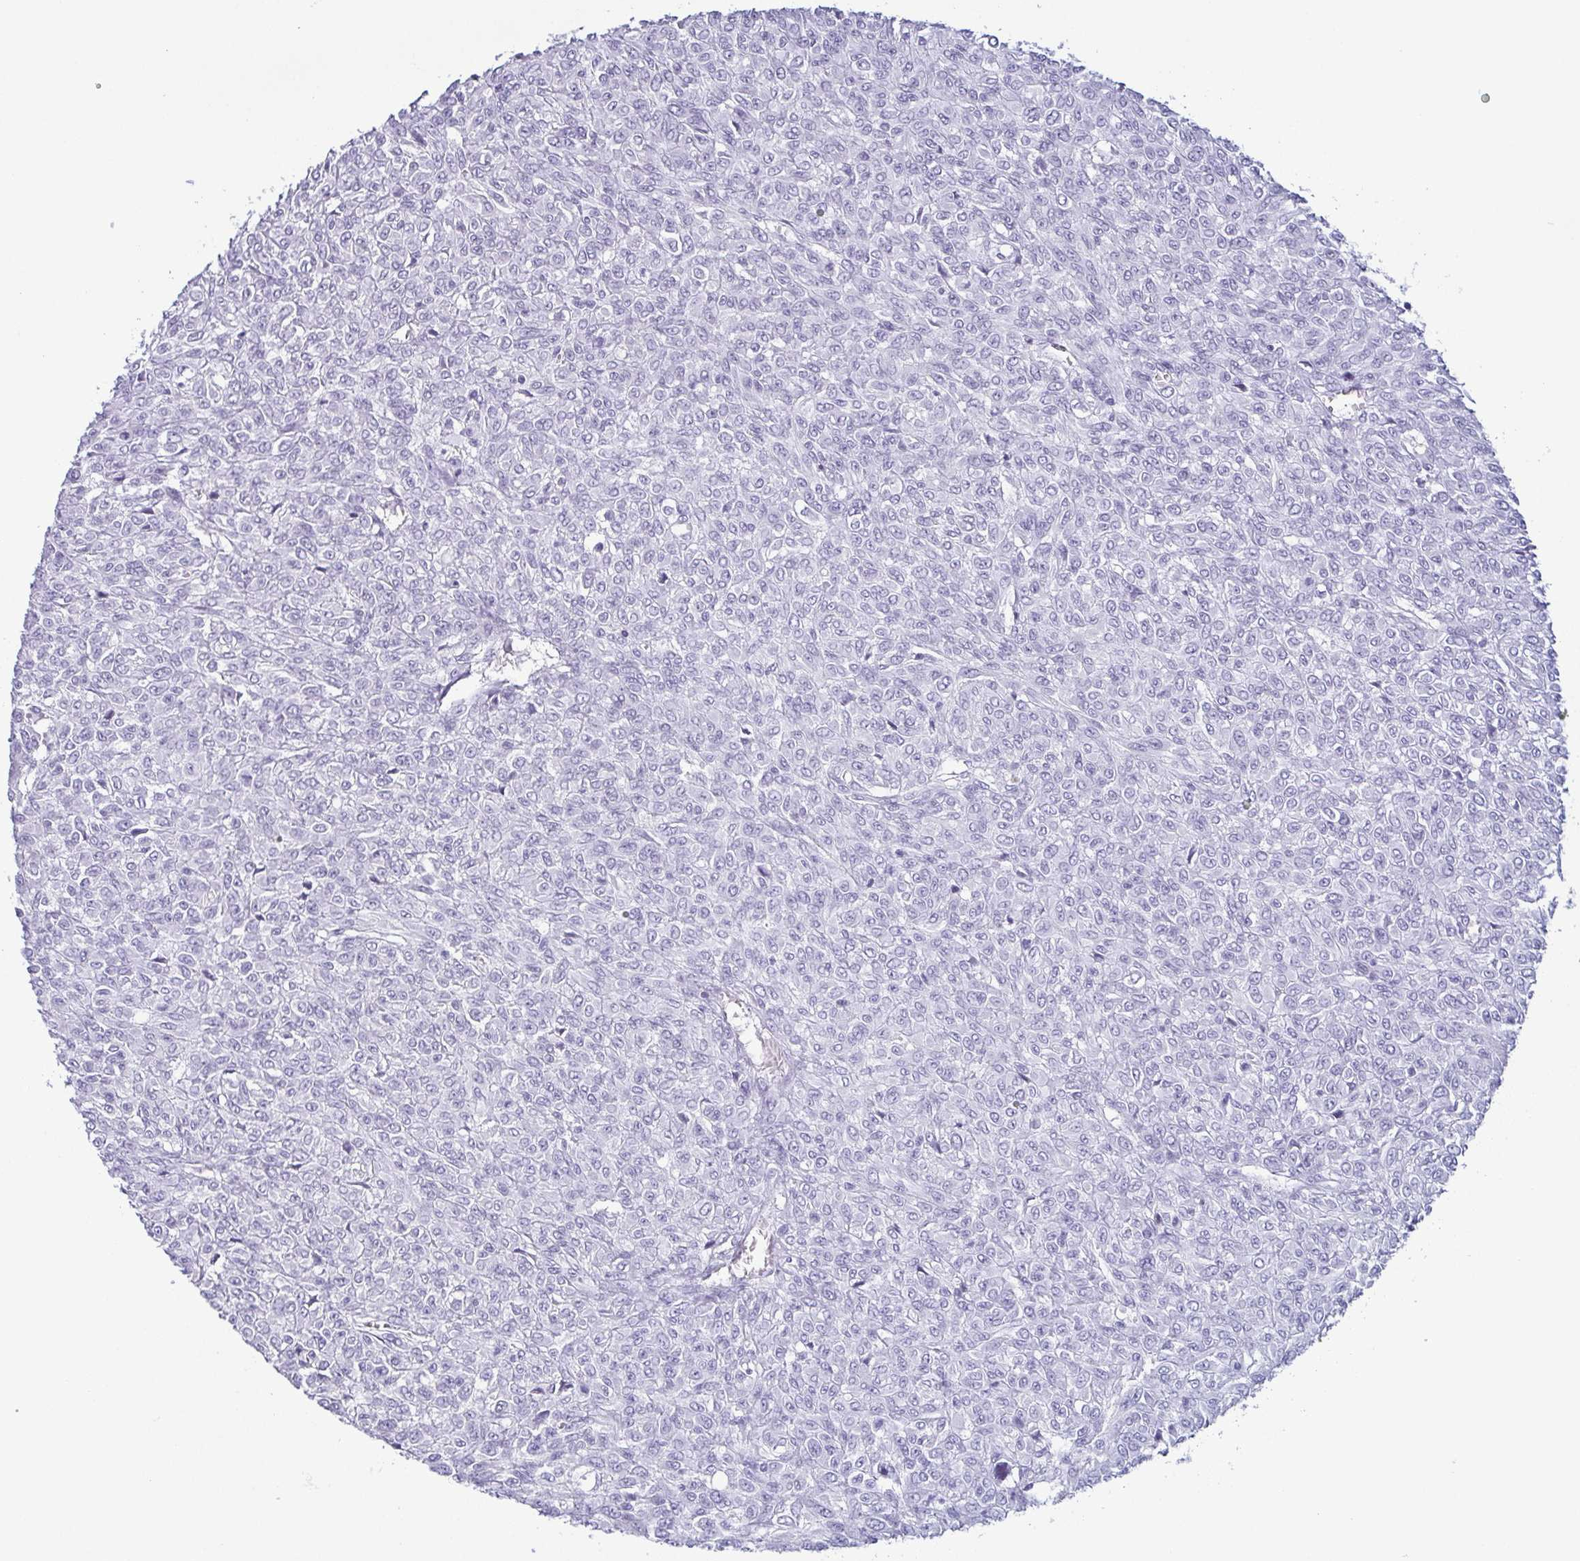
{"staining": {"intensity": "negative", "quantity": "none", "location": "none"}, "tissue": "renal cancer", "cell_type": "Tumor cells", "image_type": "cancer", "snomed": [{"axis": "morphology", "description": "Adenocarcinoma, NOS"}, {"axis": "topography", "description": "Kidney"}], "caption": "DAB (3,3'-diaminobenzidine) immunohistochemical staining of human renal cancer exhibits no significant positivity in tumor cells.", "gene": "KRT78", "patient": {"sex": "male", "age": 58}}